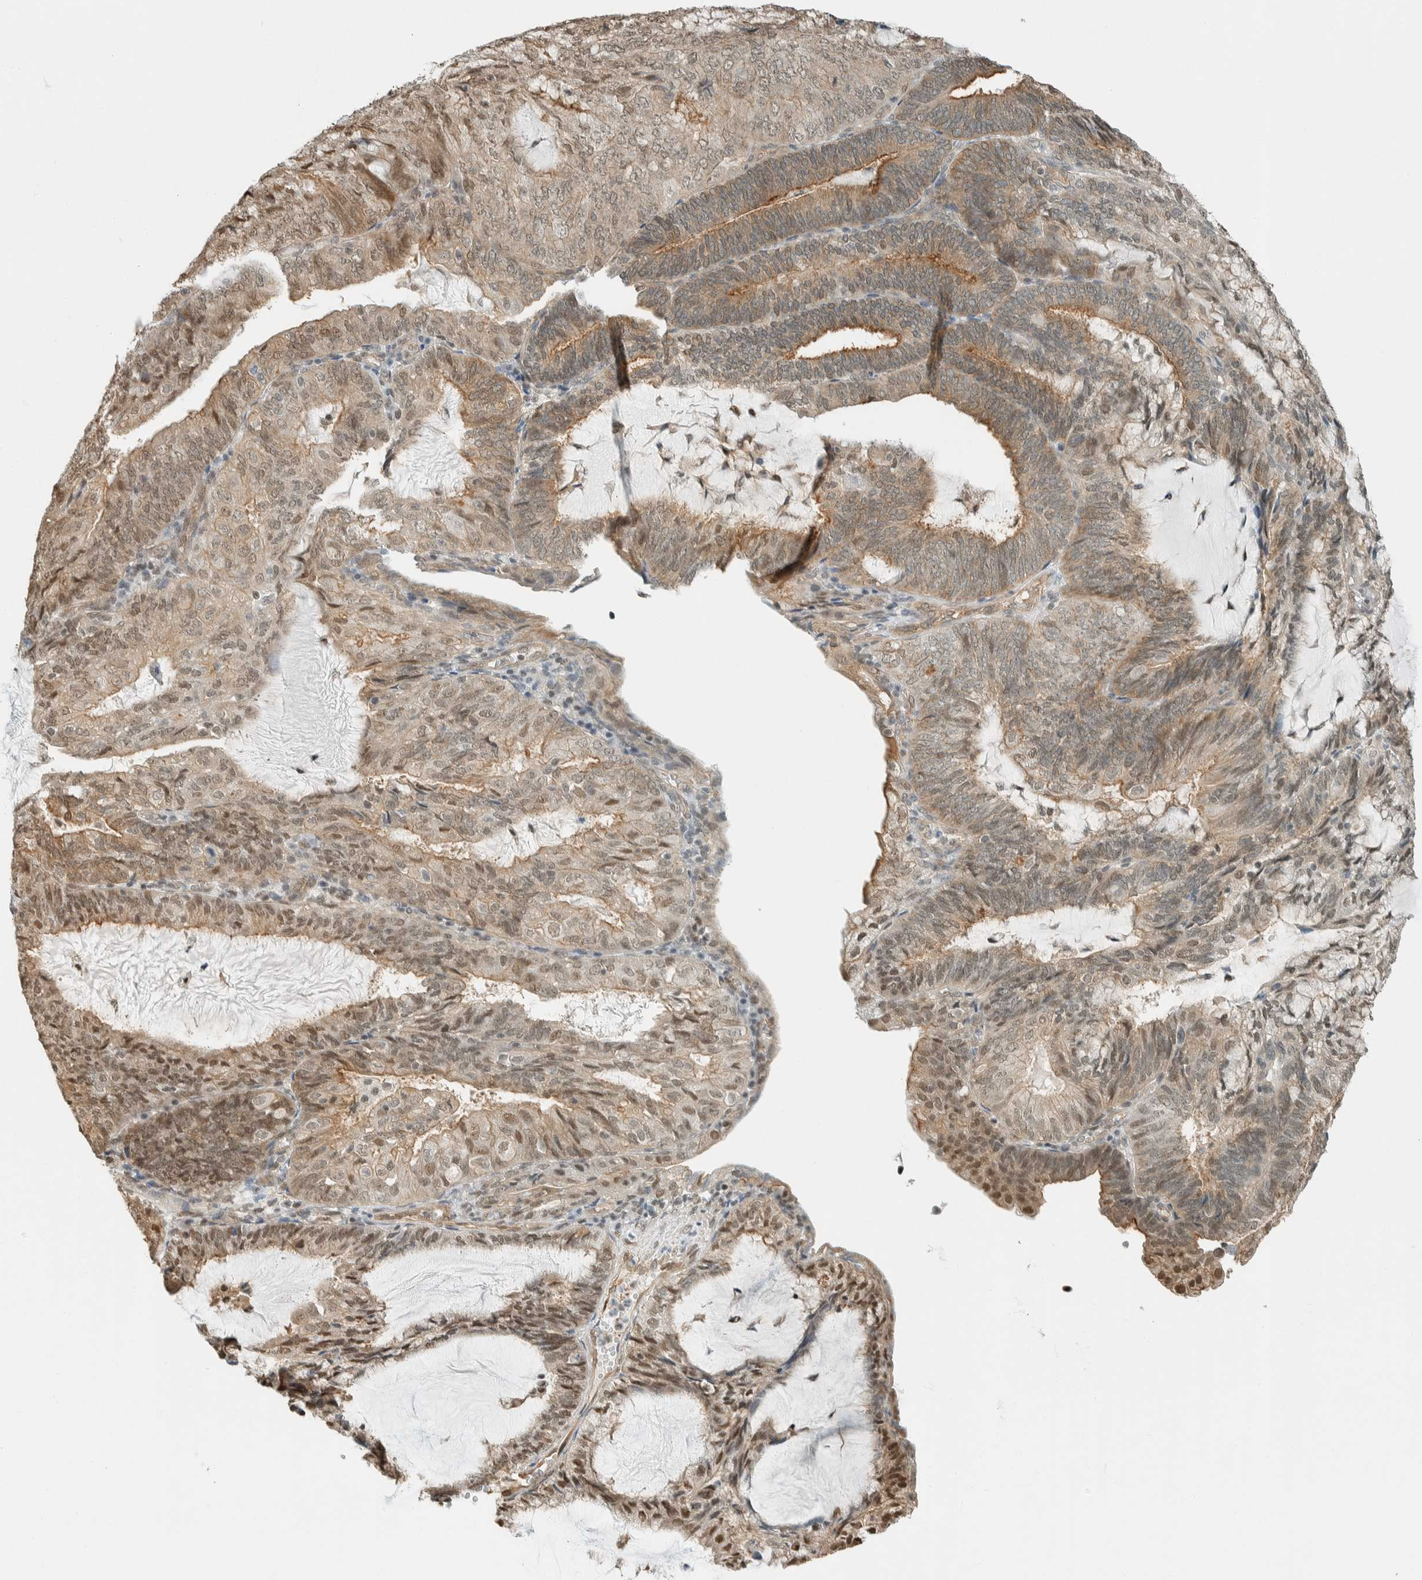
{"staining": {"intensity": "moderate", "quantity": ">75%", "location": "cytoplasmic/membranous,nuclear"}, "tissue": "endometrial cancer", "cell_type": "Tumor cells", "image_type": "cancer", "snomed": [{"axis": "morphology", "description": "Adenocarcinoma, NOS"}, {"axis": "topography", "description": "Endometrium"}], "caption": "This image displays IHC staining of endometrial adenocarcinoma, with medium moderate cytoplasmic/membranous and nuclear positivity in approximately >75% of tumor cells.", "gene": "NIBAN2", "patient": {"sex": "female", "age": 81}}